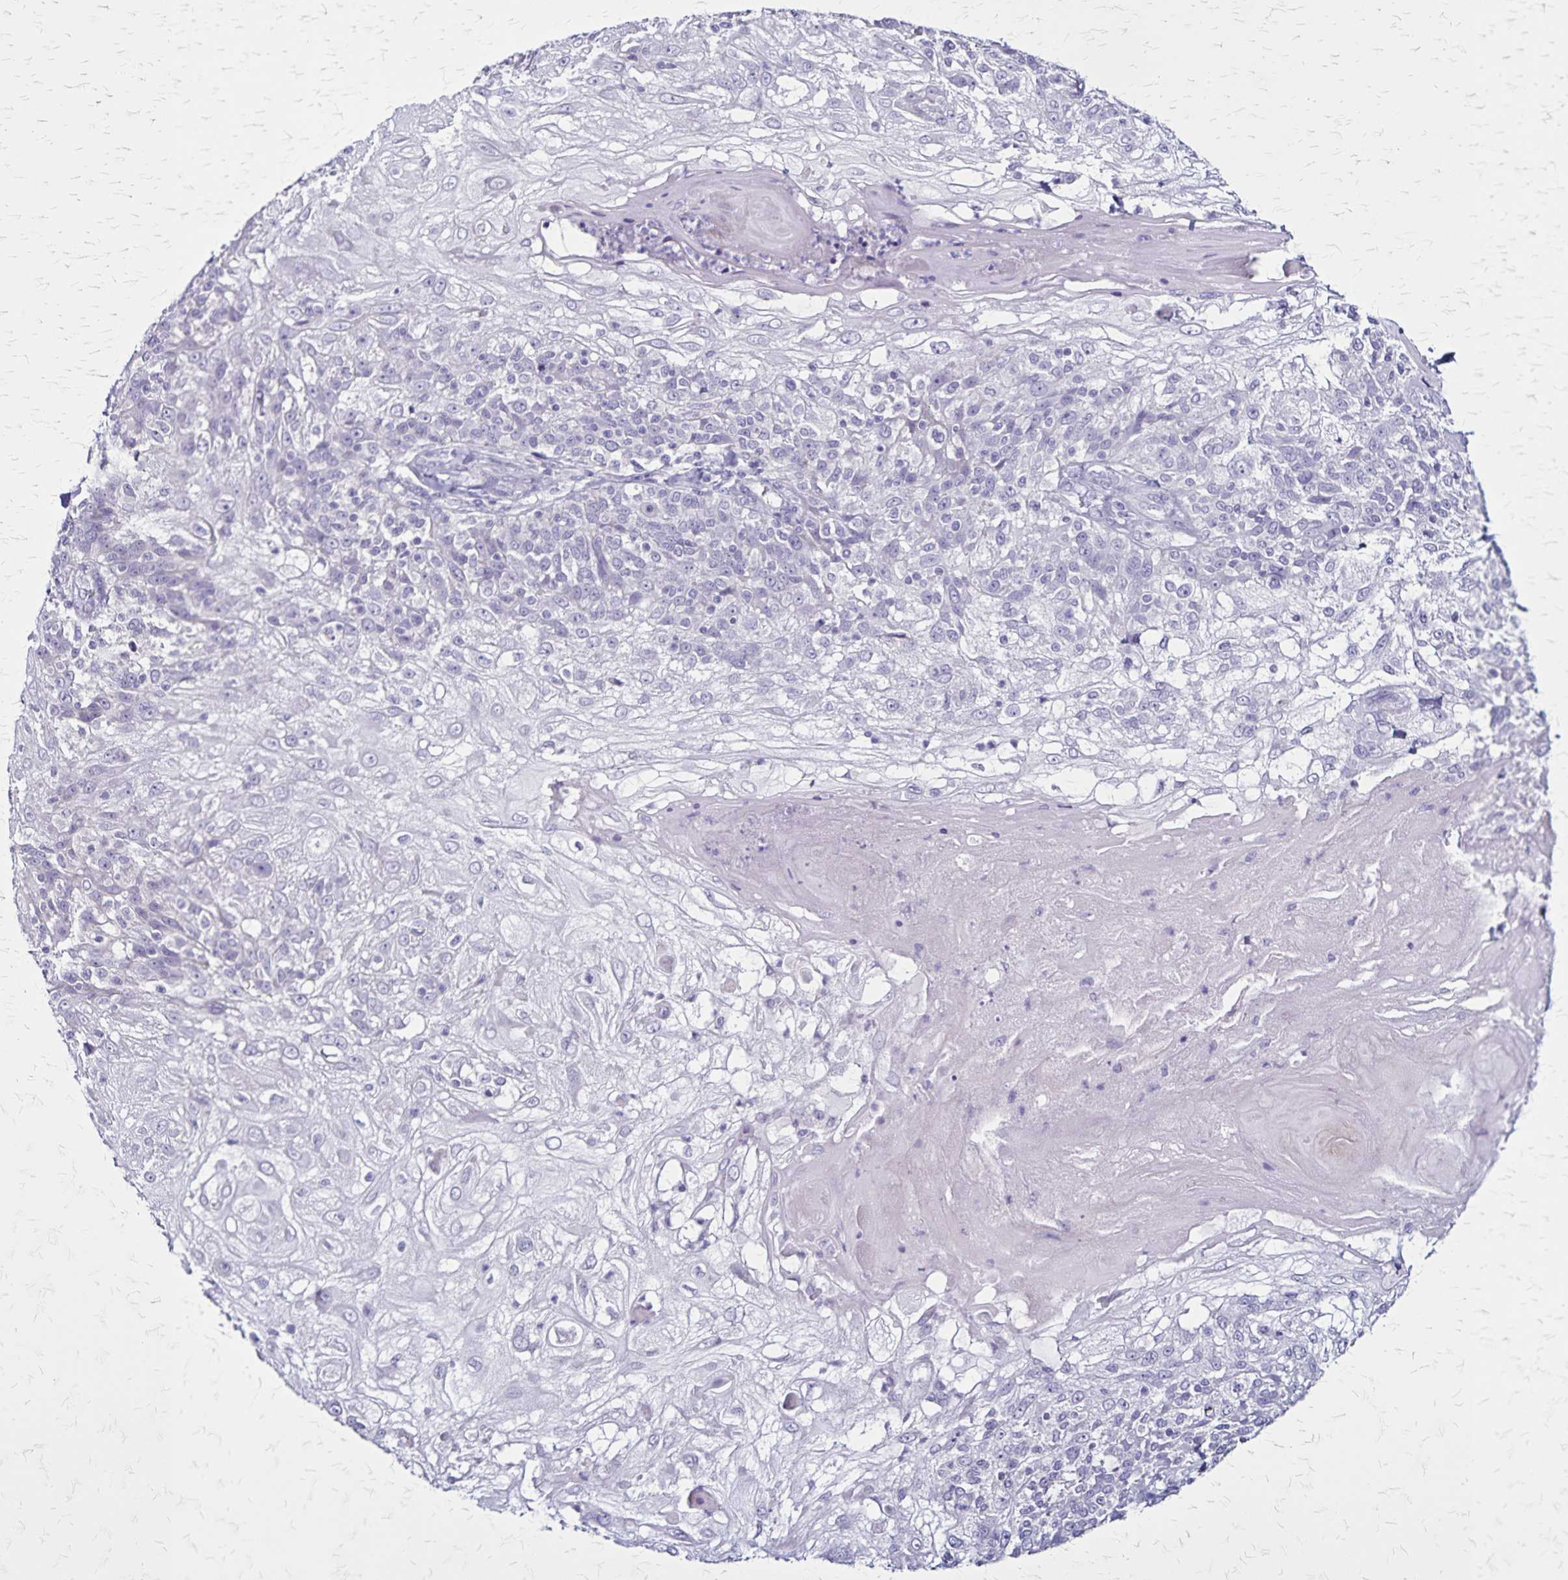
{"staining": {"intensity": "negative", "quantity": "none", "location": "none"}, "tissue": "skin cancer", "cell_type": "Tumor cells", "image_type": "cancer", "snomed": [{"axis": "morphology", "description": "Normal tissue, NOS"}, {"axis": "morphology", "description": "Squamous cell carcinoma, NOS"}, {"axis": "topography", "description": "Skin"}], "caption": "IHC photomicrograph of skin cancer stained for a protein (brown), which exhibits no staining in tumor cells.", "gene": "PLXNA4", "patient": {"sex": "female", "age": 83}}